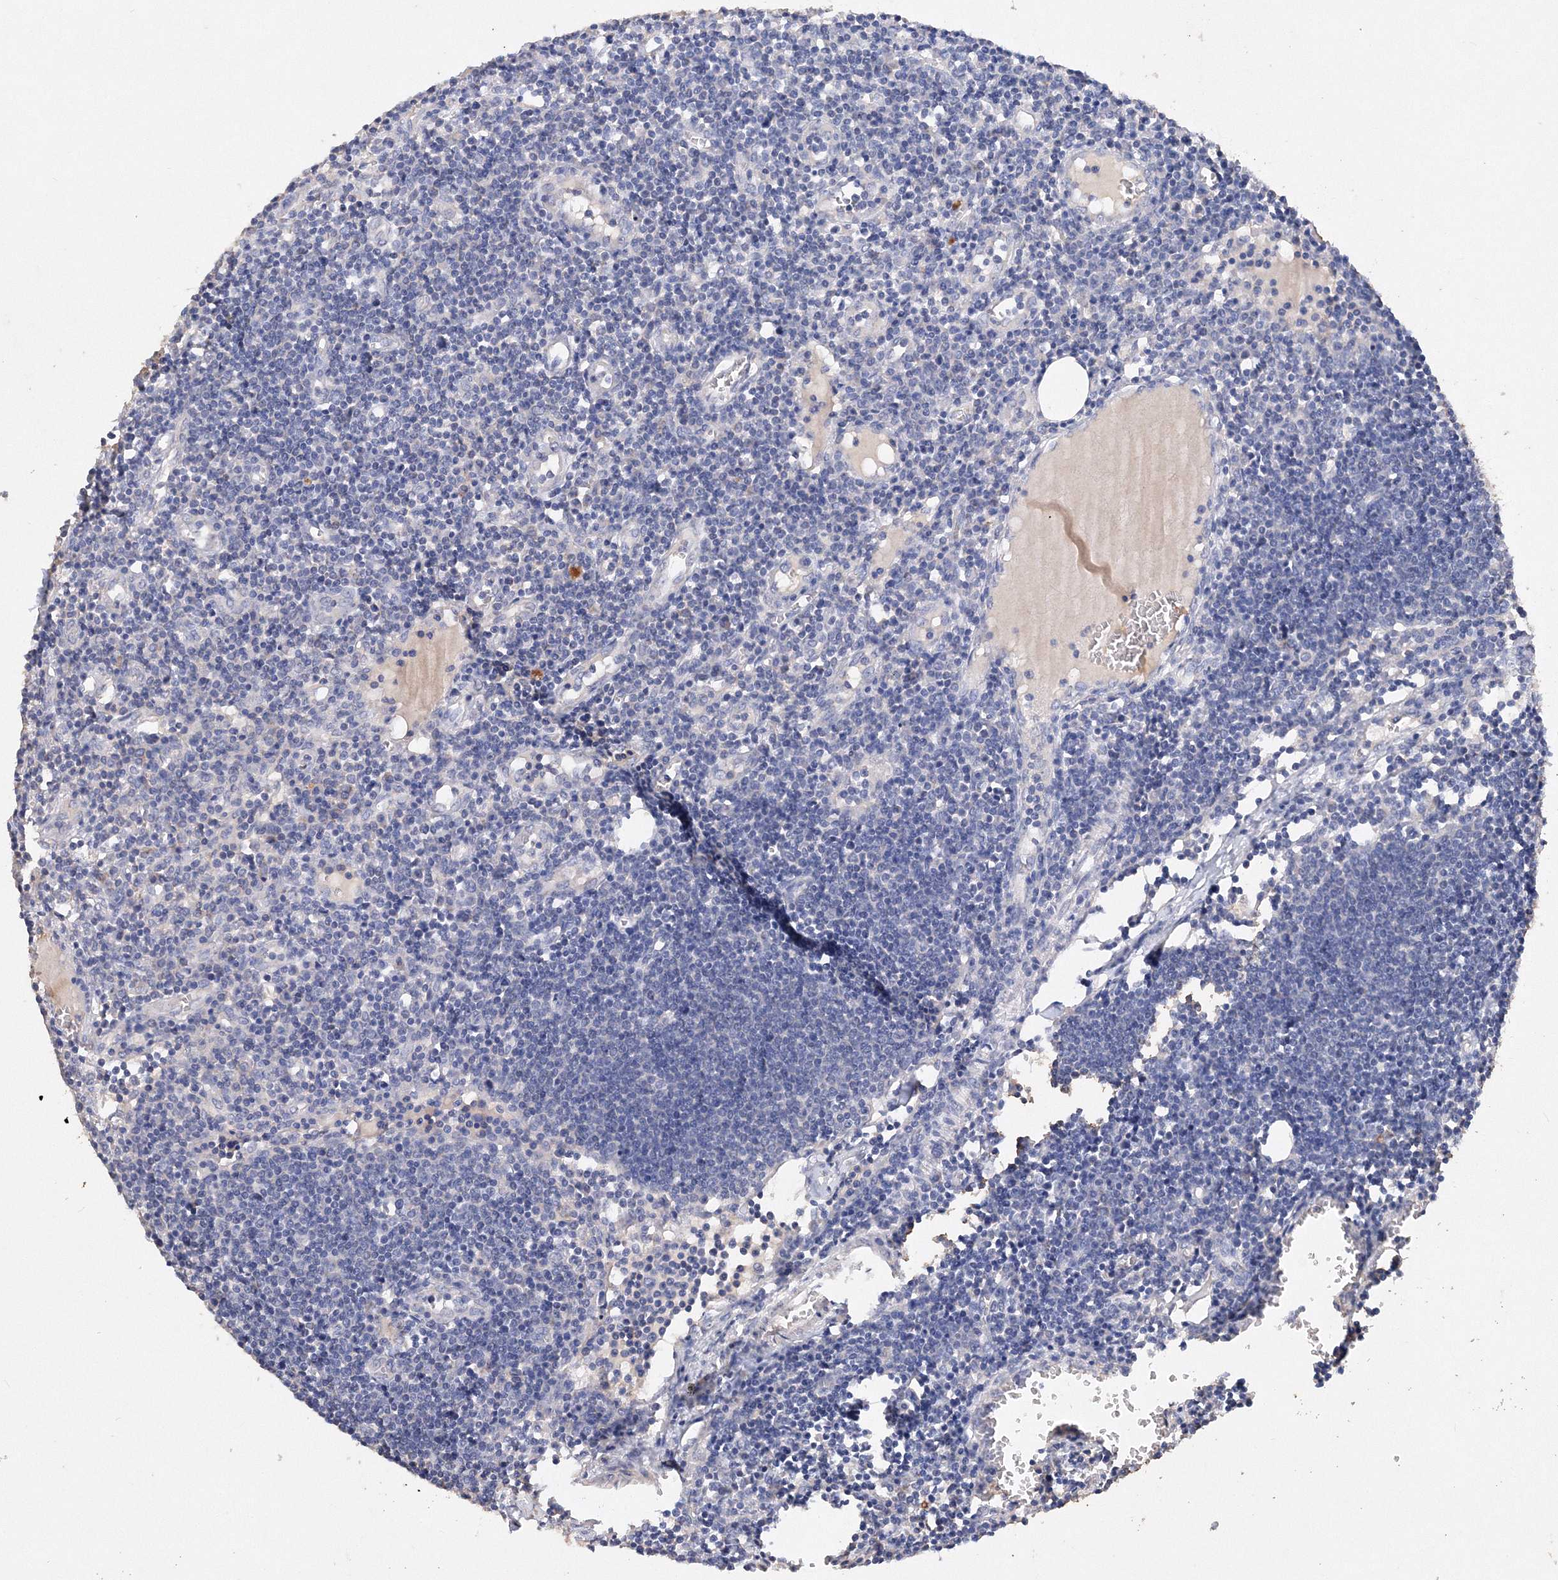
{"staining": {"intensity": "weak", "quantity": "<25%", "location": "cytoplasmic/membranous"}, "tissue": "lymph node", "cell_type": "Germinal center cells", "image_type": "normal", "snomed": [{"axis": "morphology", "description": "Normal tissue, NOS"}, {"axis": "morphology", "description": "Malignant melanoma, Metastatic site"}, {"axis": "topography", "description": "Lymph node"}], "caption": "Micrograph shows no significant protein positivity in germinal center cells of unremarkable lymph node. Brightfield microscopy of immunohistochemistry (IHC) stained with DAB (brown) and hematoxylin (blue), captured at high magnification.", "gene": "GLS", "patient": {"sex": "male", "age": 41}}